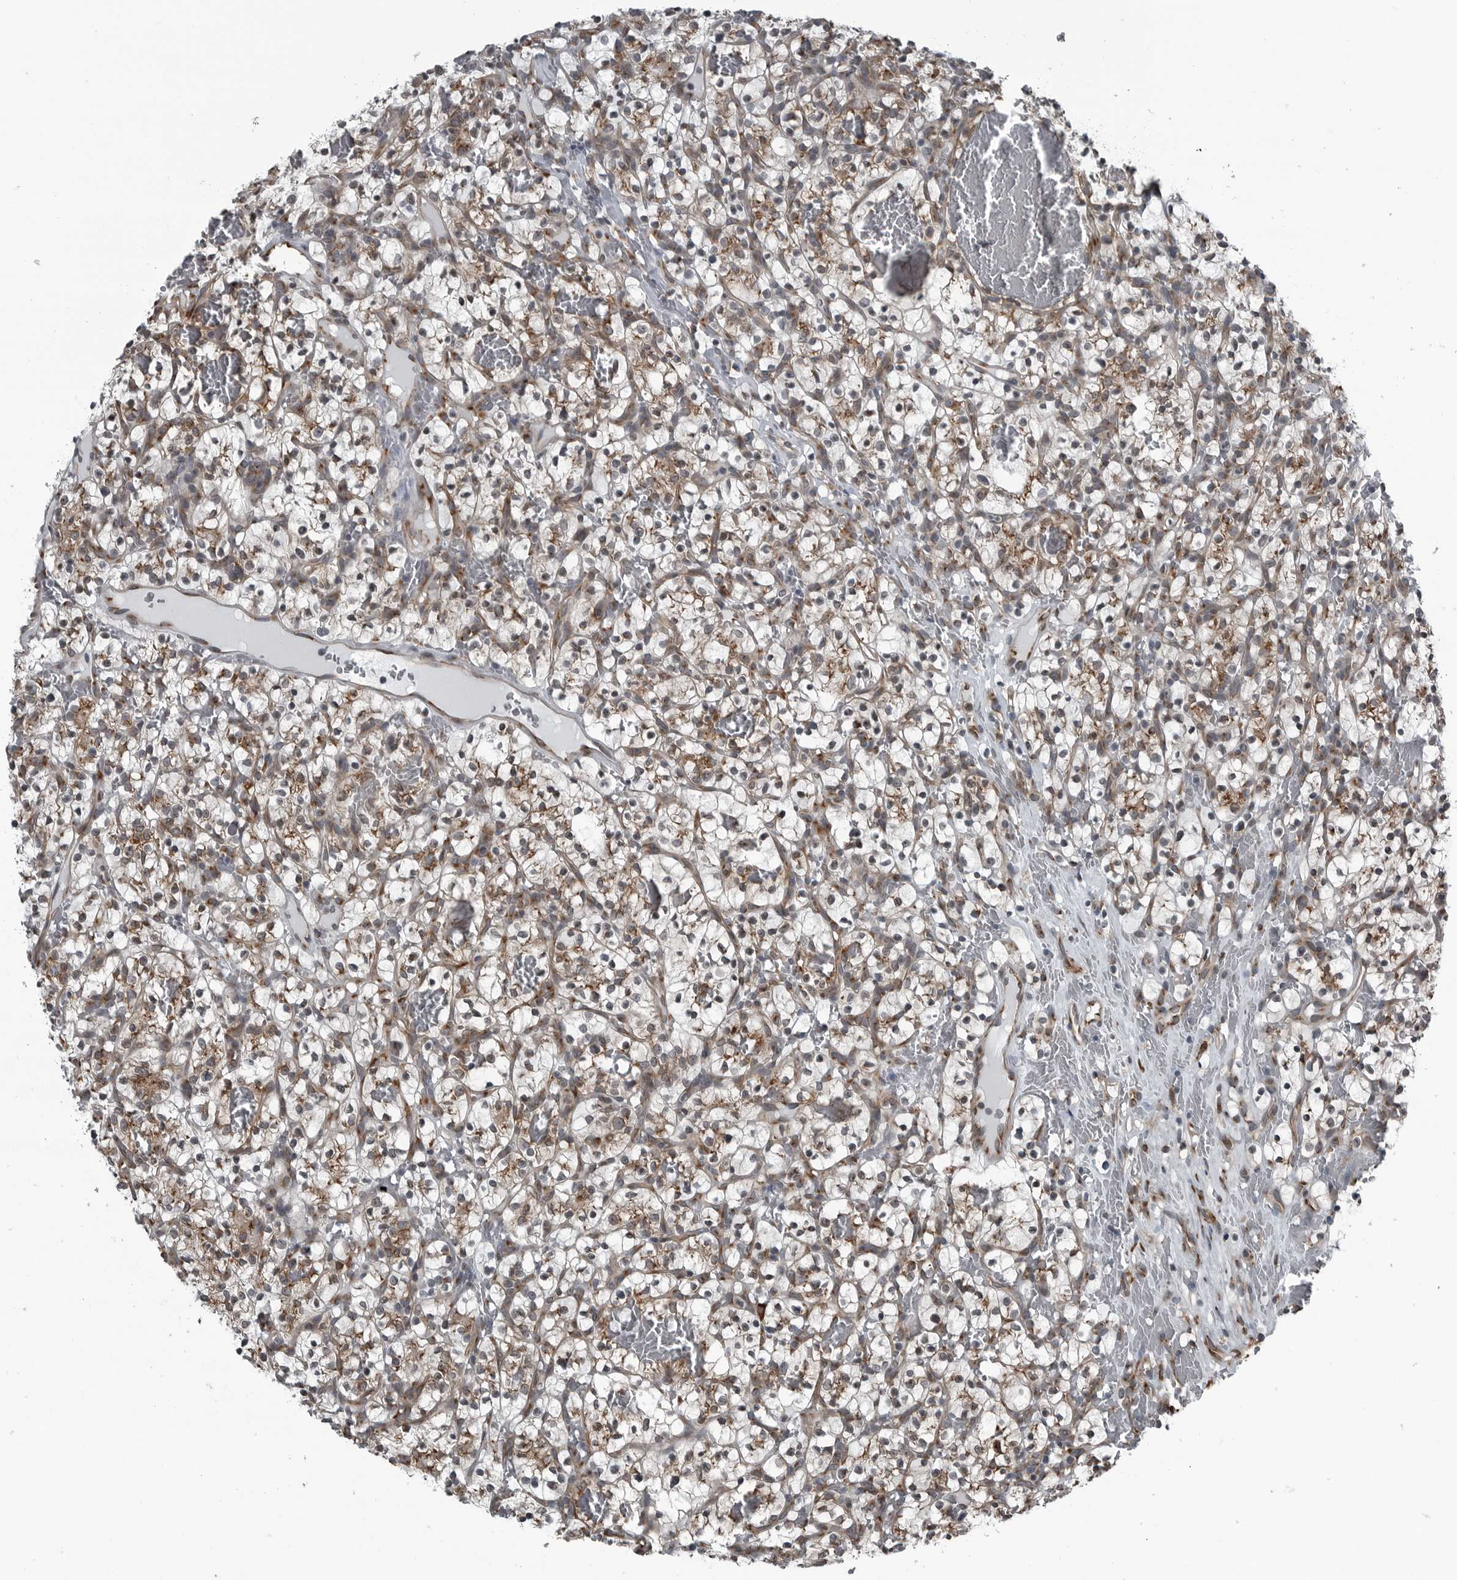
{"staining": {"intensity": "moderate", "quantity": "<25%", "location": "cytoplasmic/membranous"}, "tissue": "renal cancer", "cell_type": "Tumor cells", "image_type": "cancer", "snomed": [{"axis": "morphology", "description": "Adenocarcinoma, NOS"}, {"axis": "topography", "description": "Kidney"}], "caption": "Human renal adenocarcinoma stained with a protein marker displays moderate staining in tumor cells.", "gene": "CEP85", "patient": {"sex": "female", "age": 57}}